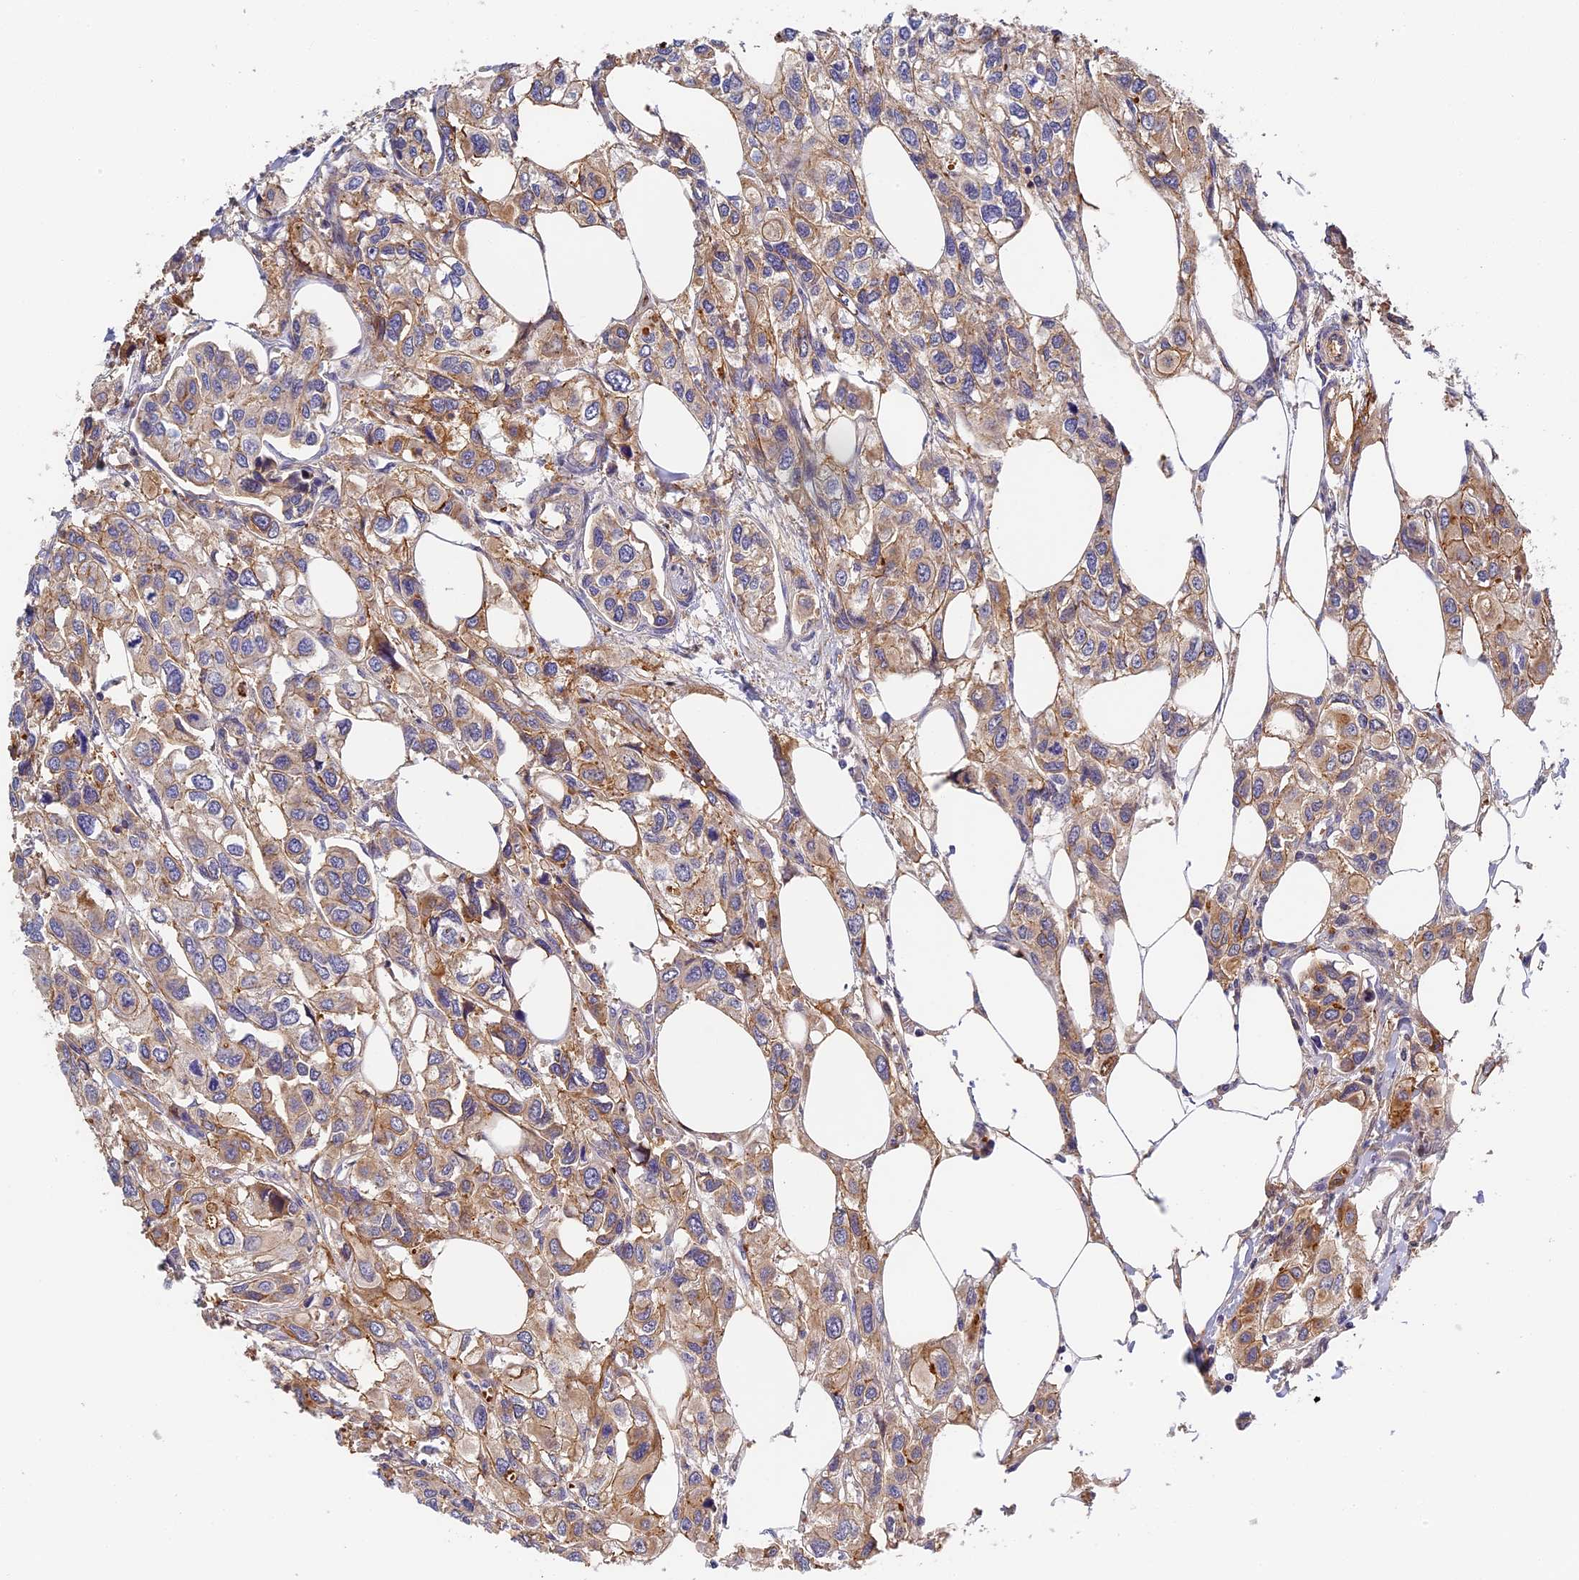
{"staining": {"intensity": "weak", "quantity": "25%-75%", "location": "cytoplasmic/membranous"}, "tissue": "urothelial cancer", "cell_type": "Tumor cells", "image_type": "cancer", "snomed": [{"axis": "morphology", "description": "Urothelial carcinoma, High grade"}, {"axis": "topography", "description": "Urinary bladder"}], "caption": "High-power microscopy captured an IHC photomicrograph of high-grade urothelial carcinoma, revealing weak cytoplasmic/membranous positivity in about 25%-75% of tumor cells.", "gene": "MISP3", "patient": {"sex": "male", "age": 67}}